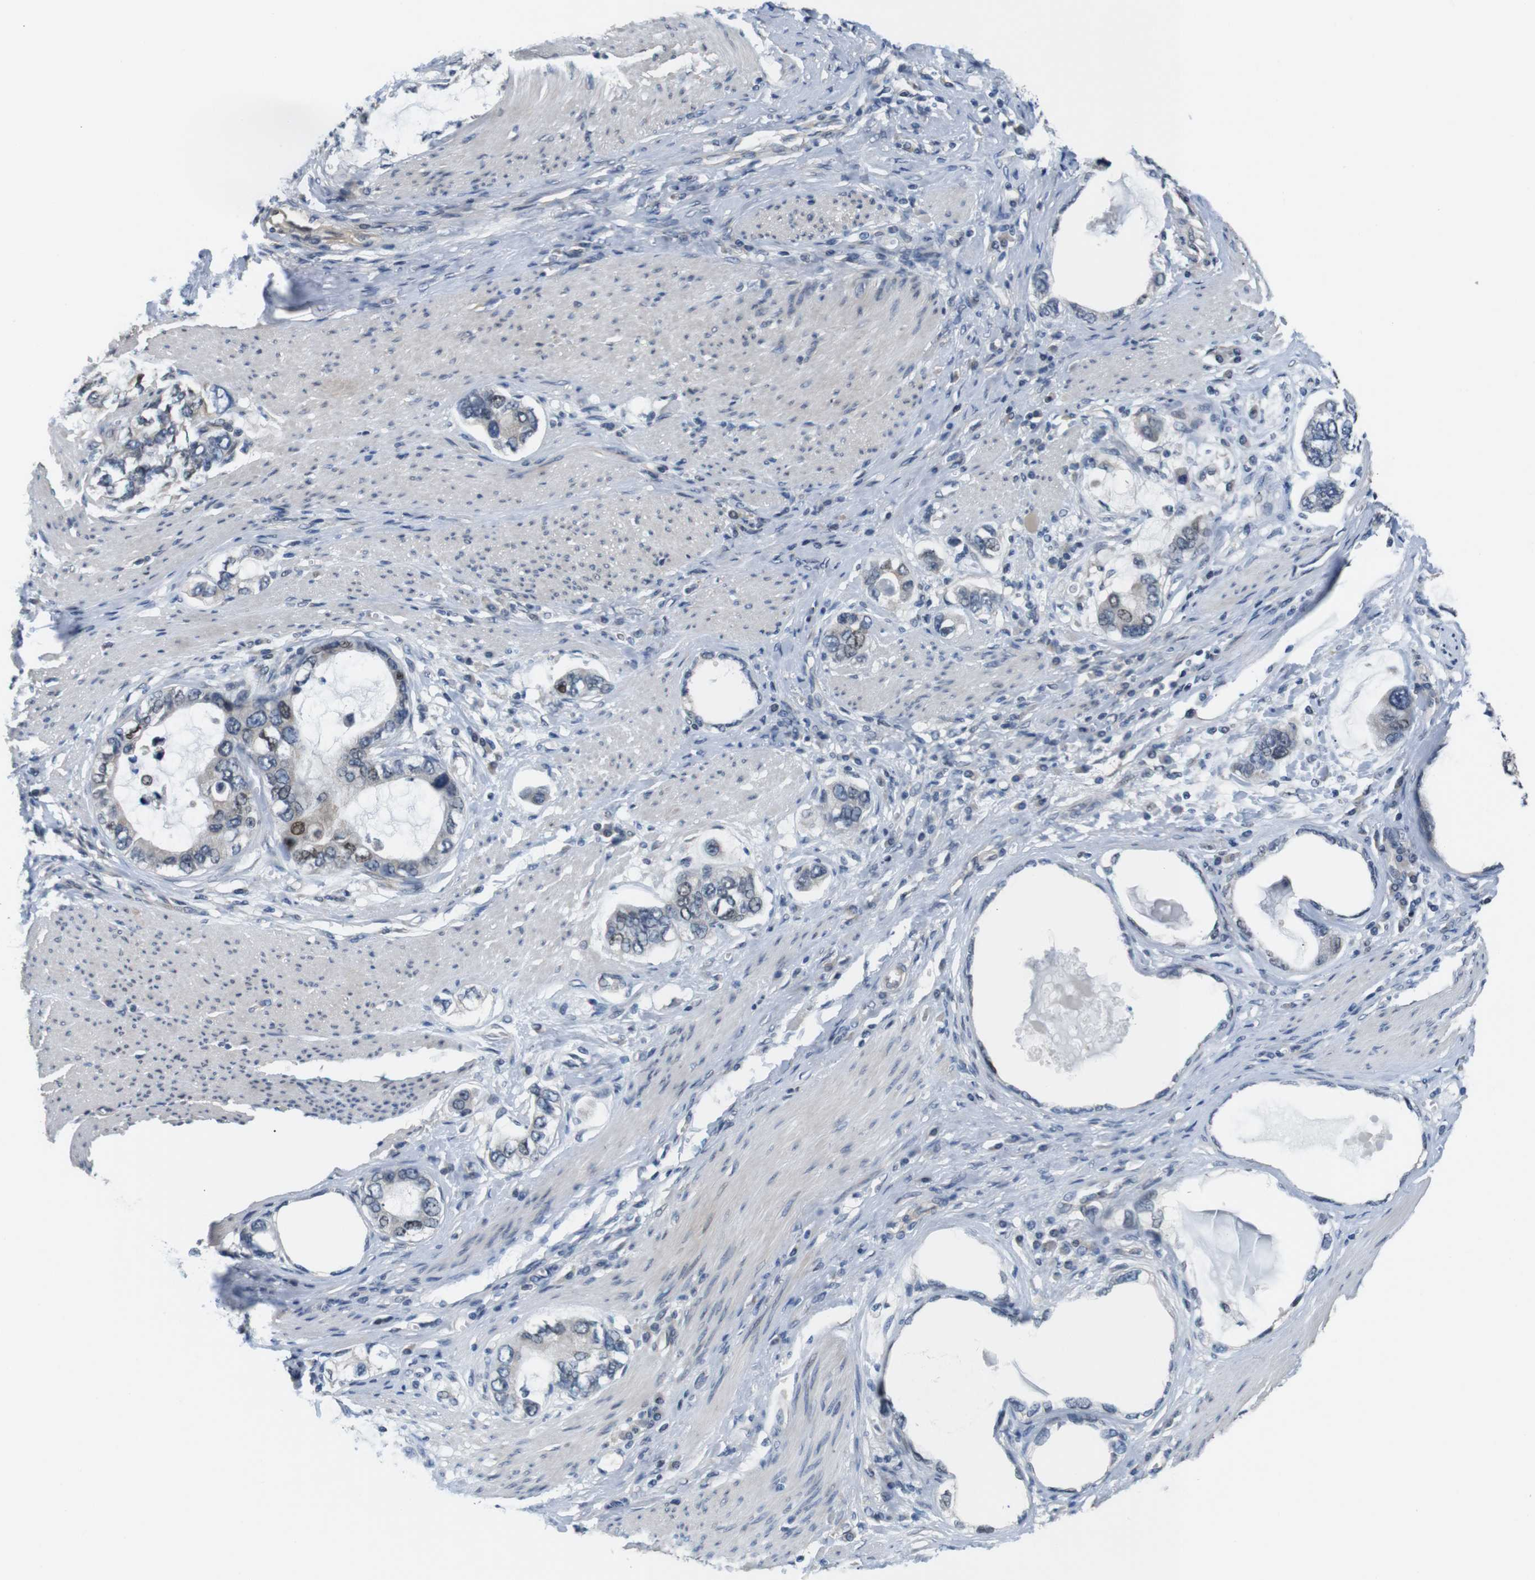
{"staining": {"intensity": "moderate", "quantity": "<25%", "location": "nuclear"}, "tissue": "stomach cancer", "cell_type": "Tumor cells", "image_type": "cancer", "snomed": [{"axis": "morphology", "description": "Adenocarcinoma, NOS"}, {"axis": "topography", "description": "Stomach, lower"}], "caption": "The image demonstrates a brown stain indicating the presence of a protein in the nuclear of tumor cells in adenocarcinoma (stomach).", "gene": "SMCO2", "patient": {"sex": "female", "age": 93}}